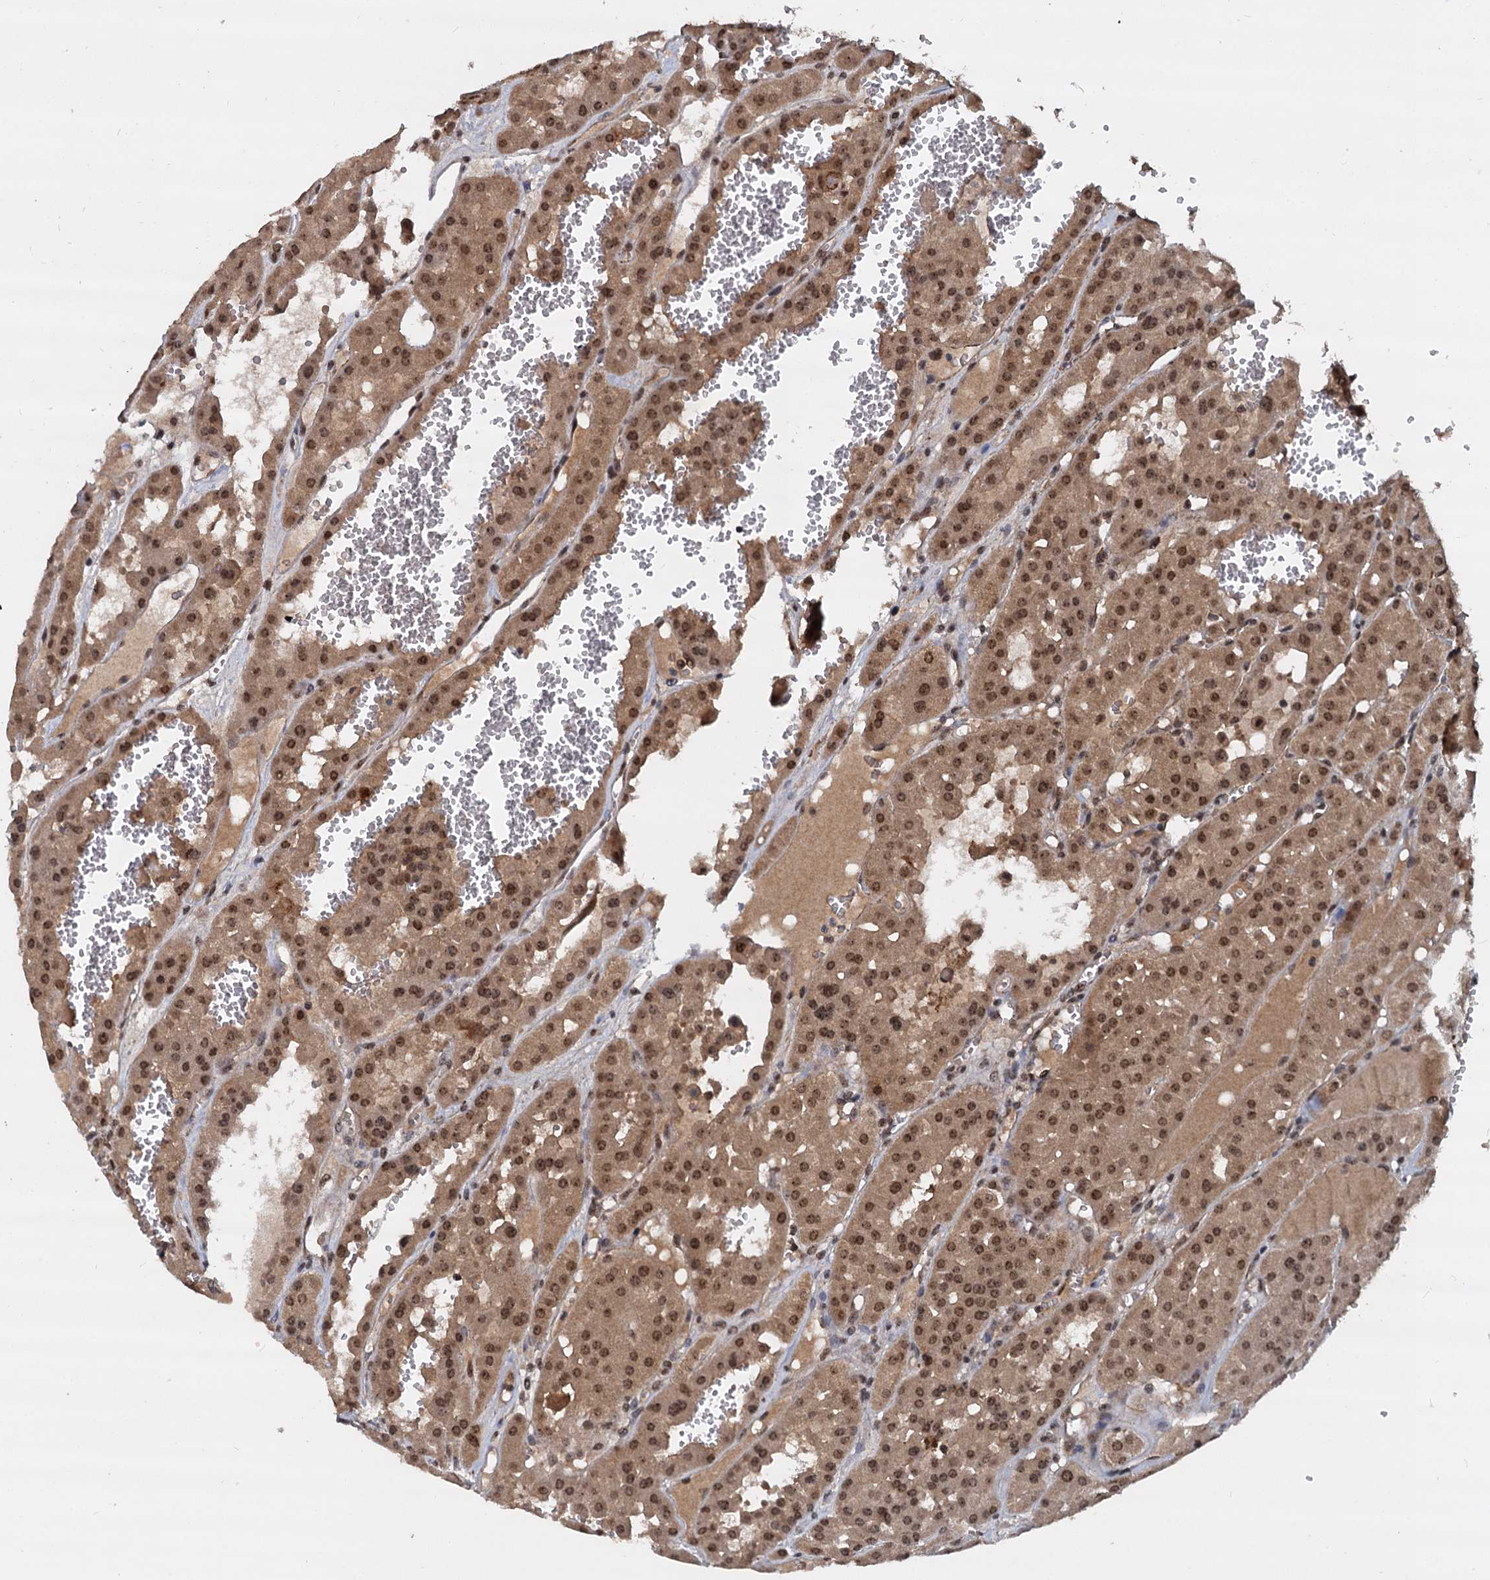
{"staining": {"intensity": "moderate", "quantity": ">75%", "location": "cytoplasmic/membranous,nuclear"}, "tissue": "renal cancer", "cell_type": "Tumor cells", "image_type": "cancer", "snomed": [{"axis": "morphology", "description": "Carcinoma, NOS"}, {"axis": "topography", "description": "Kidney"}], "caption": "Moderate cytoplasmic/membranous and nuclear protein expression is present in approximately >75% of tumor cells in renal carcinoma.", "gene": "FAM216B", "patient": {"sex": "female", "age": 75}}